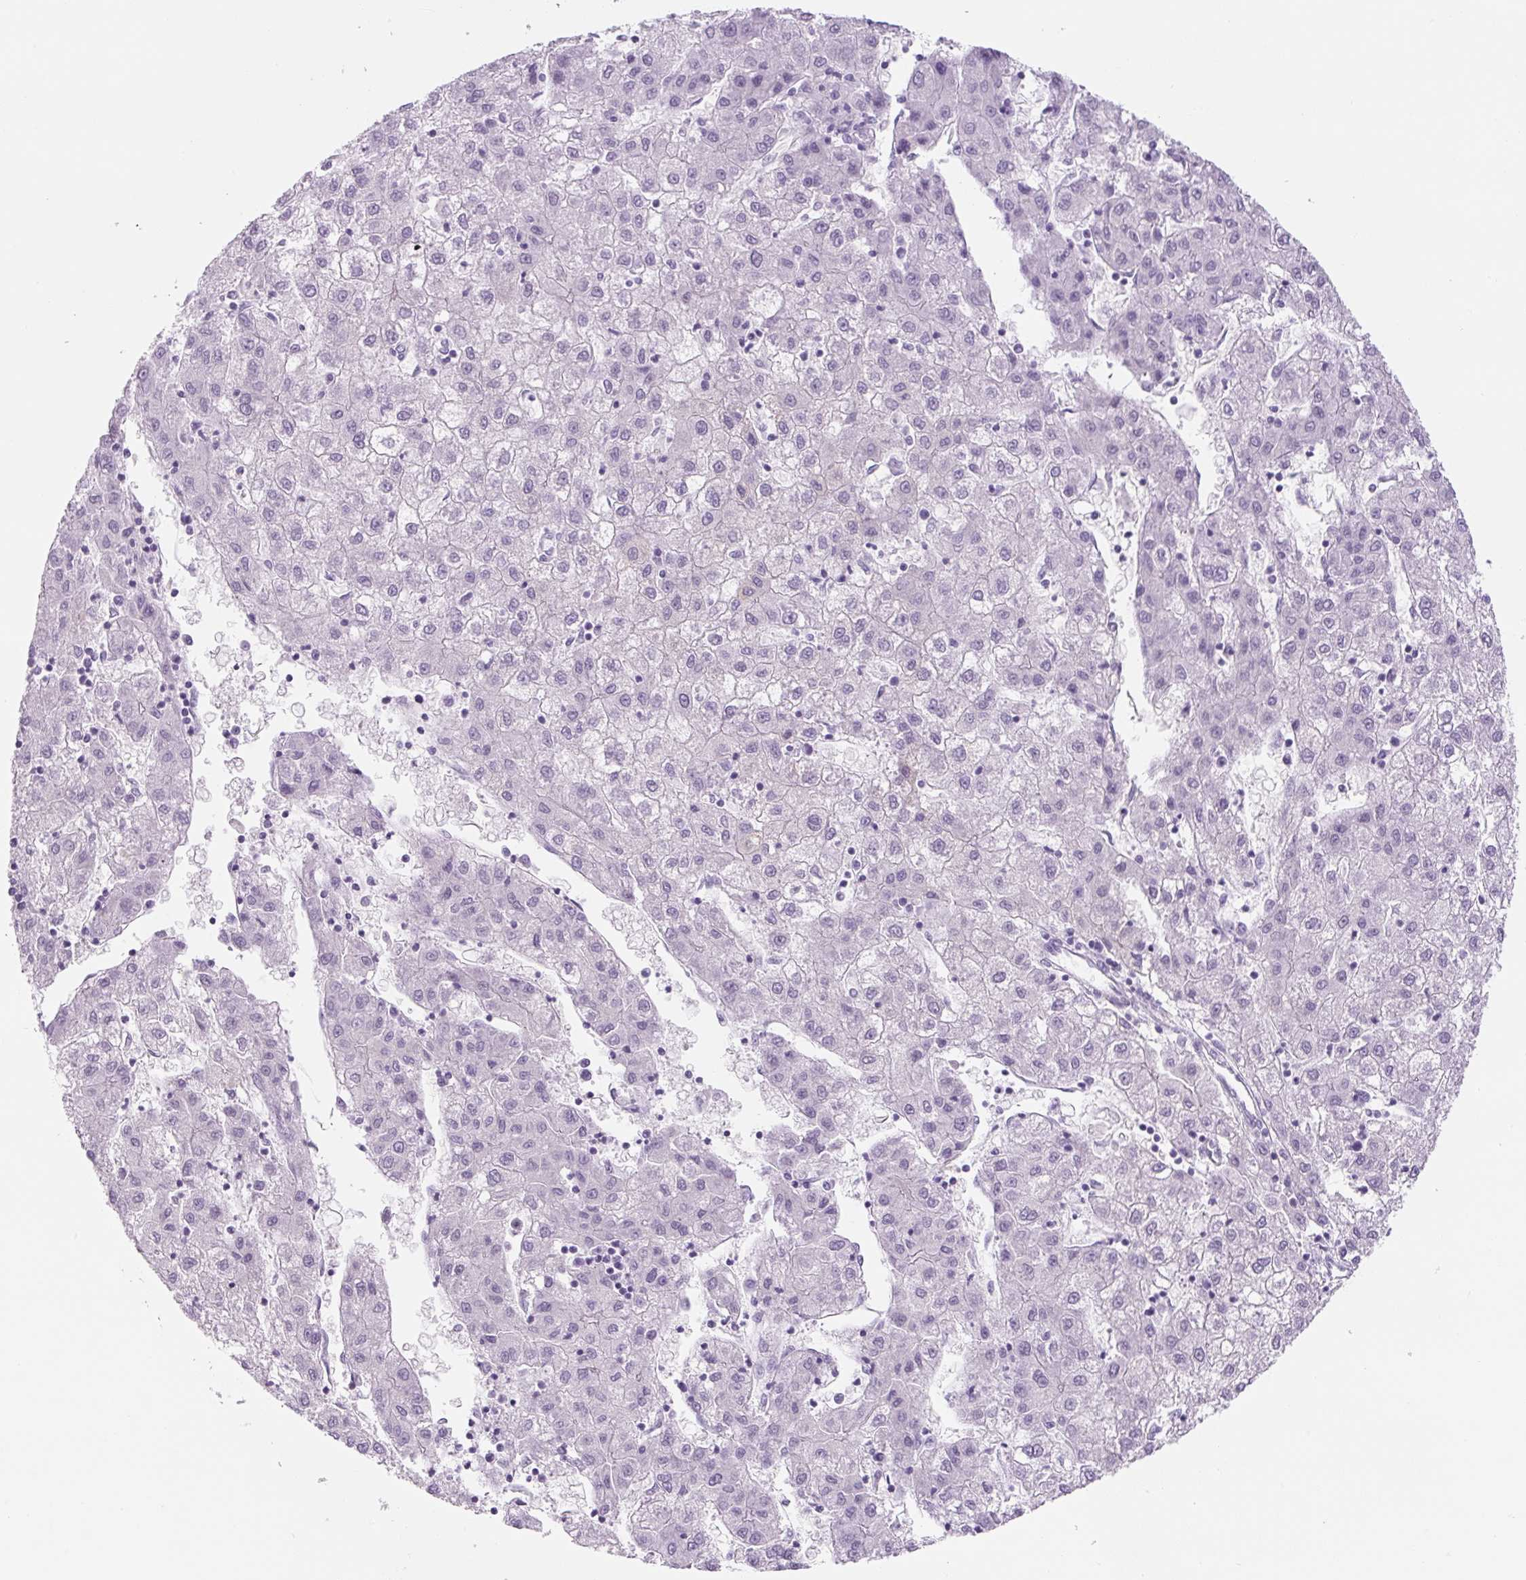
{"staining": {"intensity": "negative", "quantity": "none", "location": "none"}, "tissue": "liver cancer", "cell_type": "Tumor cells", "image_type": "cancer", "snomed": [{"axis": "morphology", "description": "Carcinoma, Hepatocellular, NOS"}, {"axis": "topography", "description": "Liver"}], "caption": "Protein analysis of liver cancer (hepatocellular carcinoma) demonstrates no significant expression in tumor cells.", "gene": "YIF1B", "patient": {"sex": "male", "age": 72}}